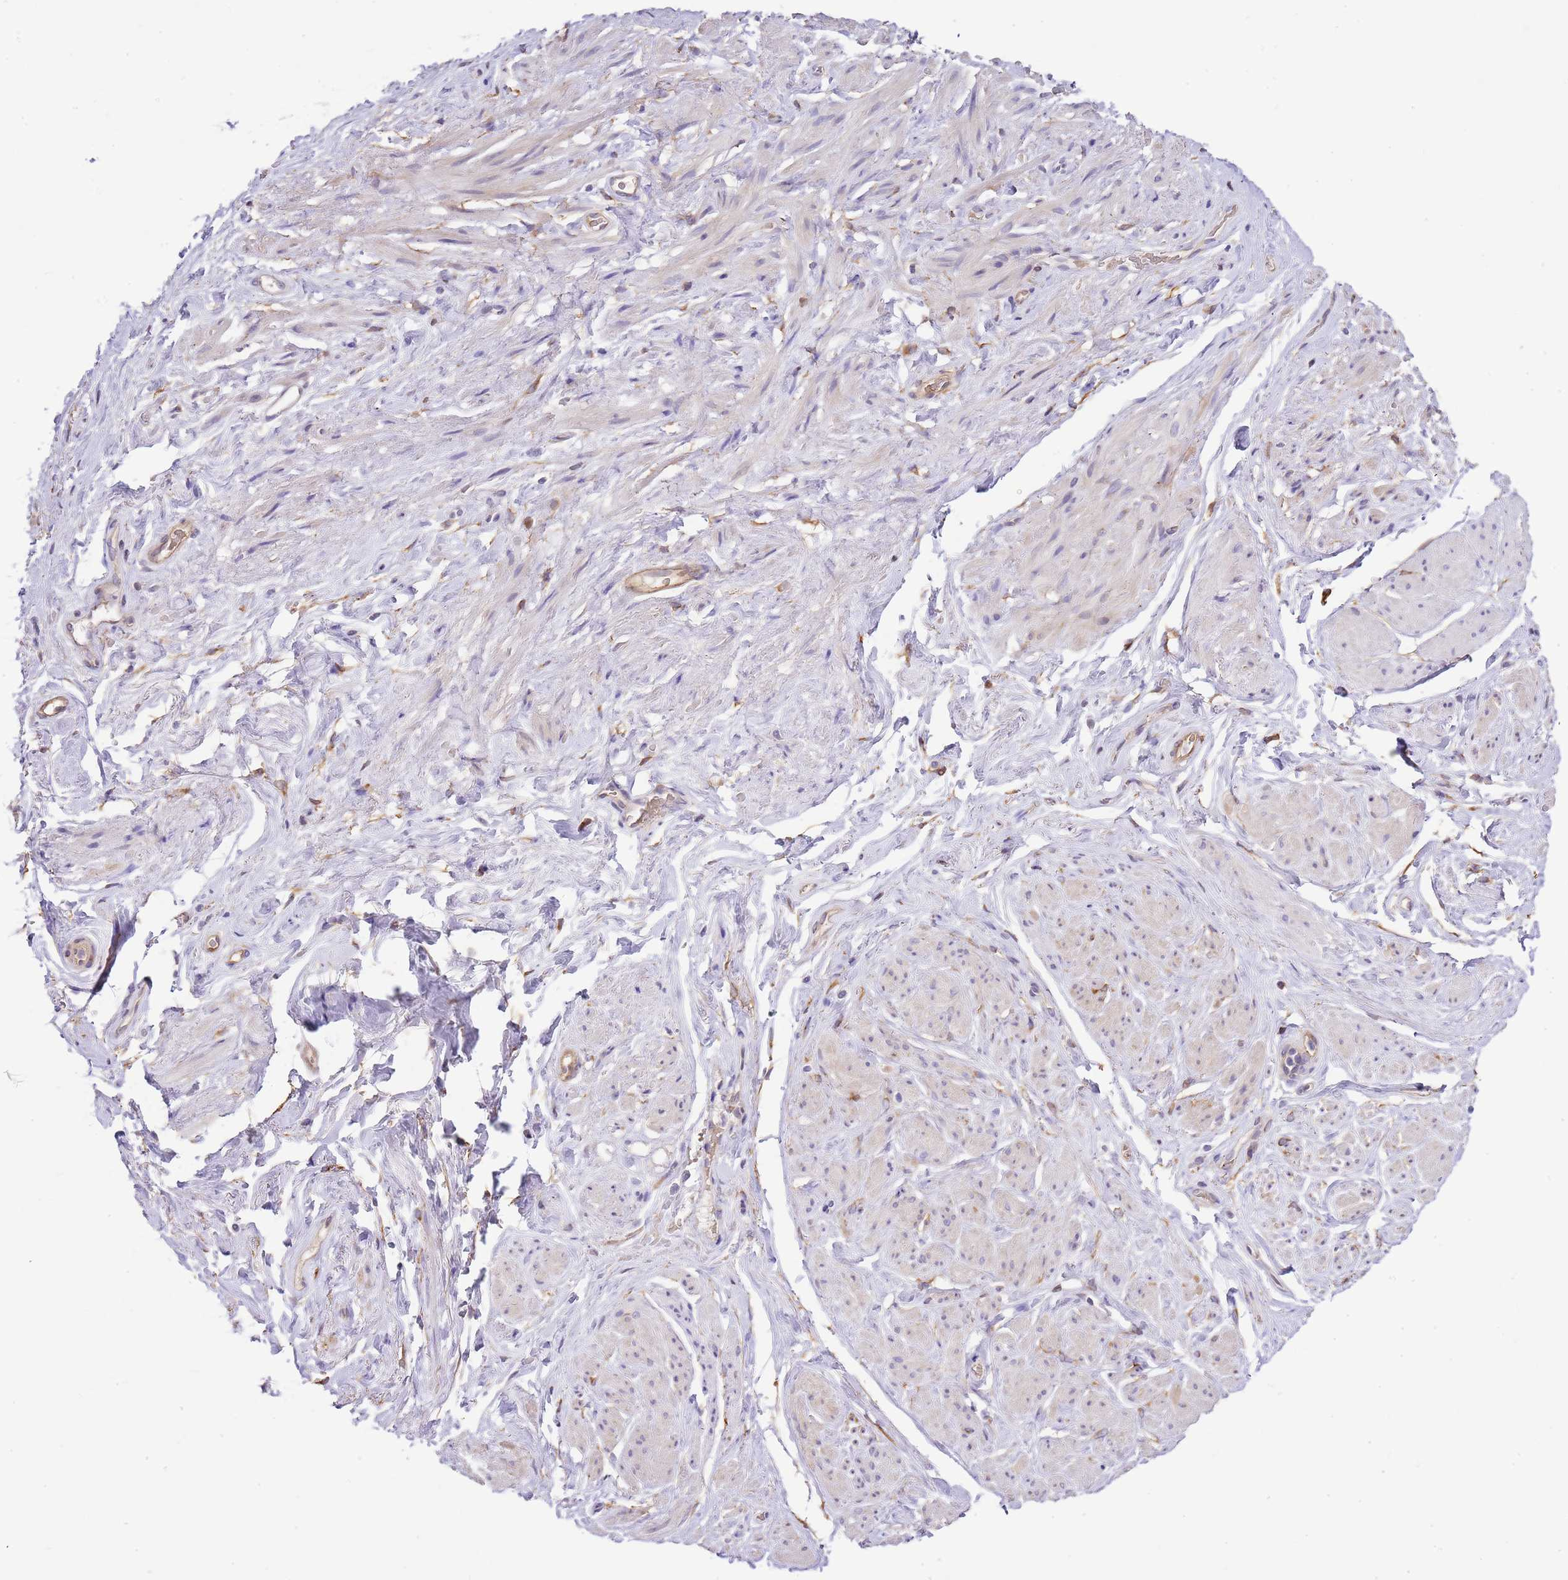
{"staining": {"intensity": "negative", "quantity": "none", "location": "none"}, "tissue": "smooth muscle", "cell_type": "Smooth muscle cells", "image_type": "normal", "snomed": [{"axis": "morphology", "description": "Normal tissue, NOS"}, {"axis": "topography", "description": "Smooth muscle"}, {"axis": "topography", "description": "Peripheral nerve tissue"}], "caption": "Immunohistochemical staining of unremarkable smooth muscle shows no significant positivity in smooth muscle cells.", "gene": "RFK", "patient": {"sex": "male", "age": 69}}